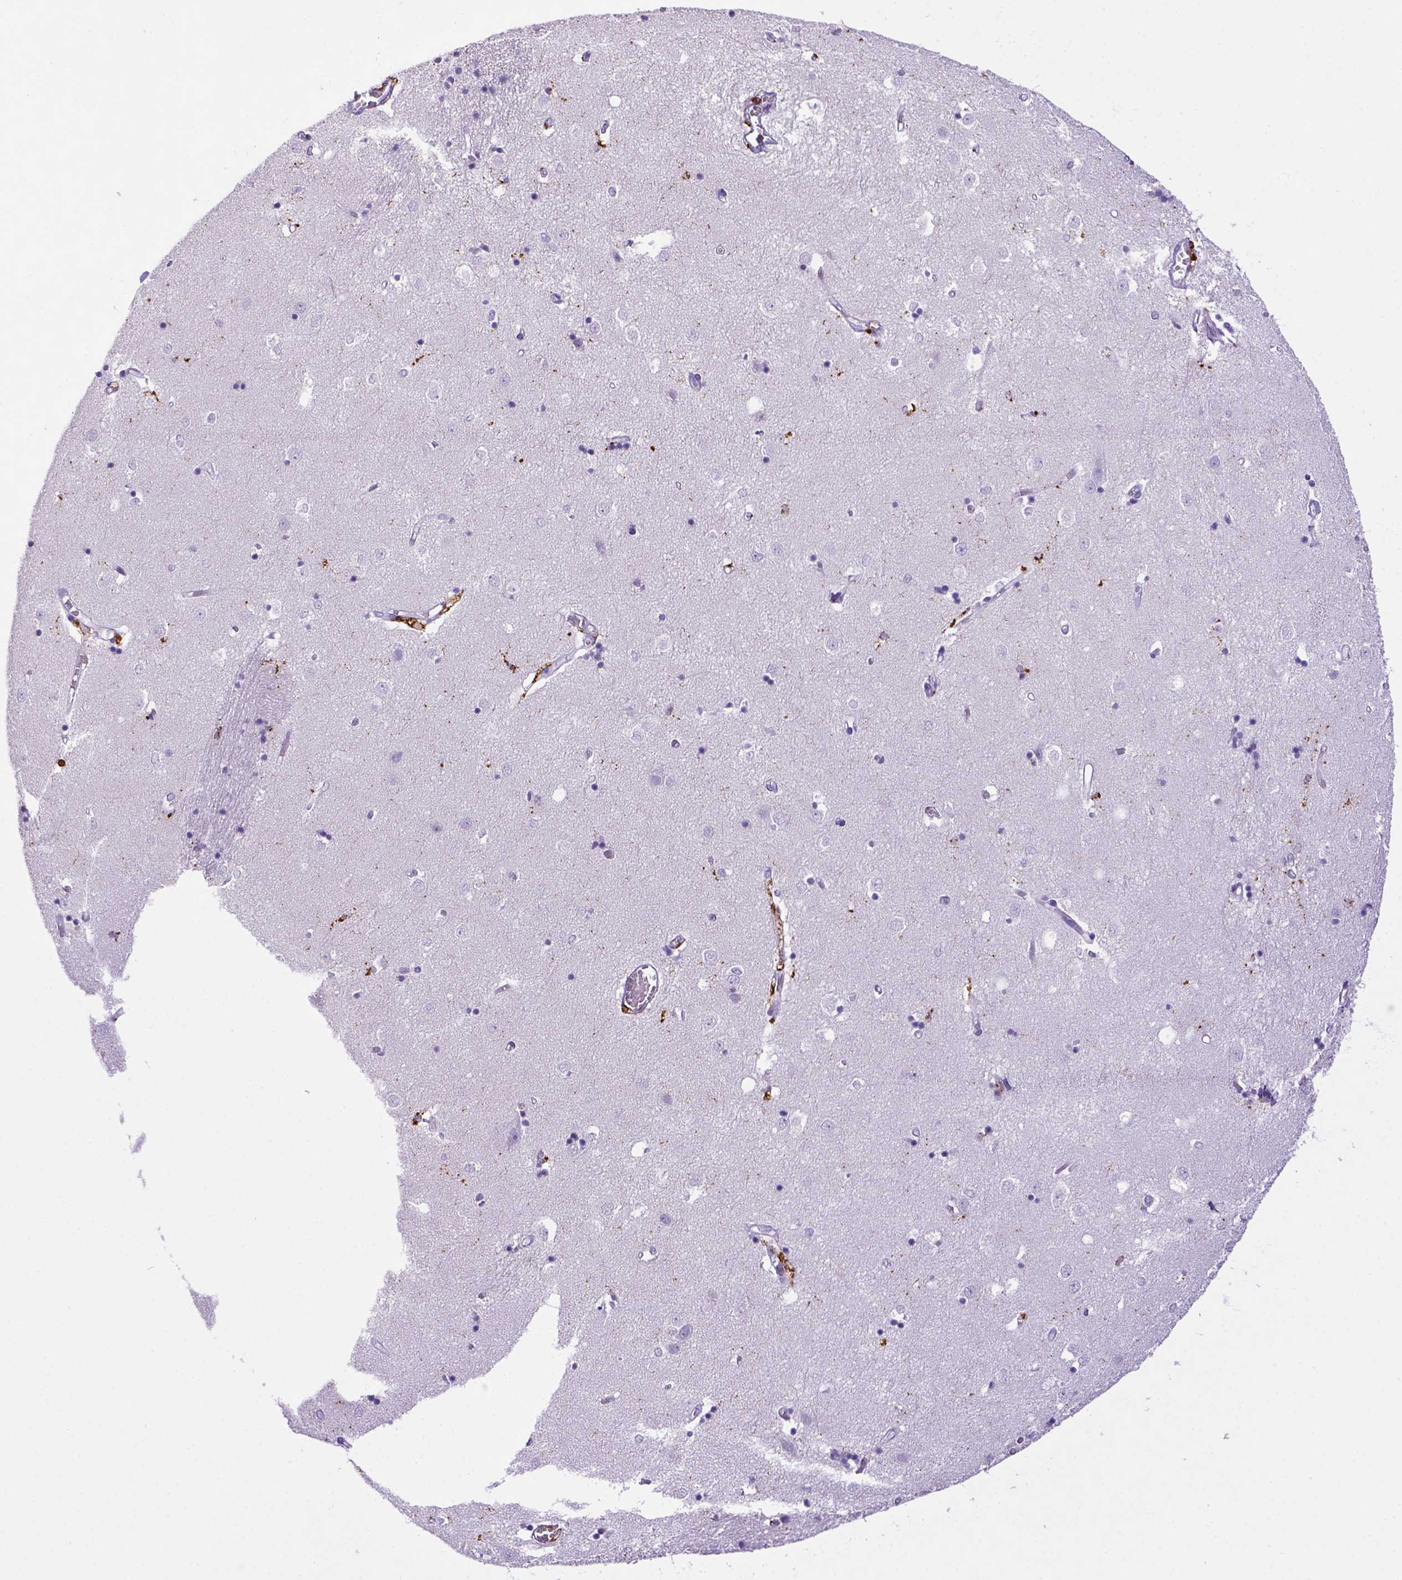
{"staining": {"intensity": "negative", "quantity": "none", "location": "none"}, "tissue": "caudate", "cell_type": "Glial cells", "image_type": "normal", "snomed": [{"axis": "morphology", "description": "Normal tissue, NOS"}, {"axis": "topography", "description": "Lateral ventricle wall"}], "caption": "An immunohistochemistry micrograph of benign caudate is shown. There is no staining in glial cells of caudate.", "gene": "CD68", "patient": {"sex": "male", "age": 54}}